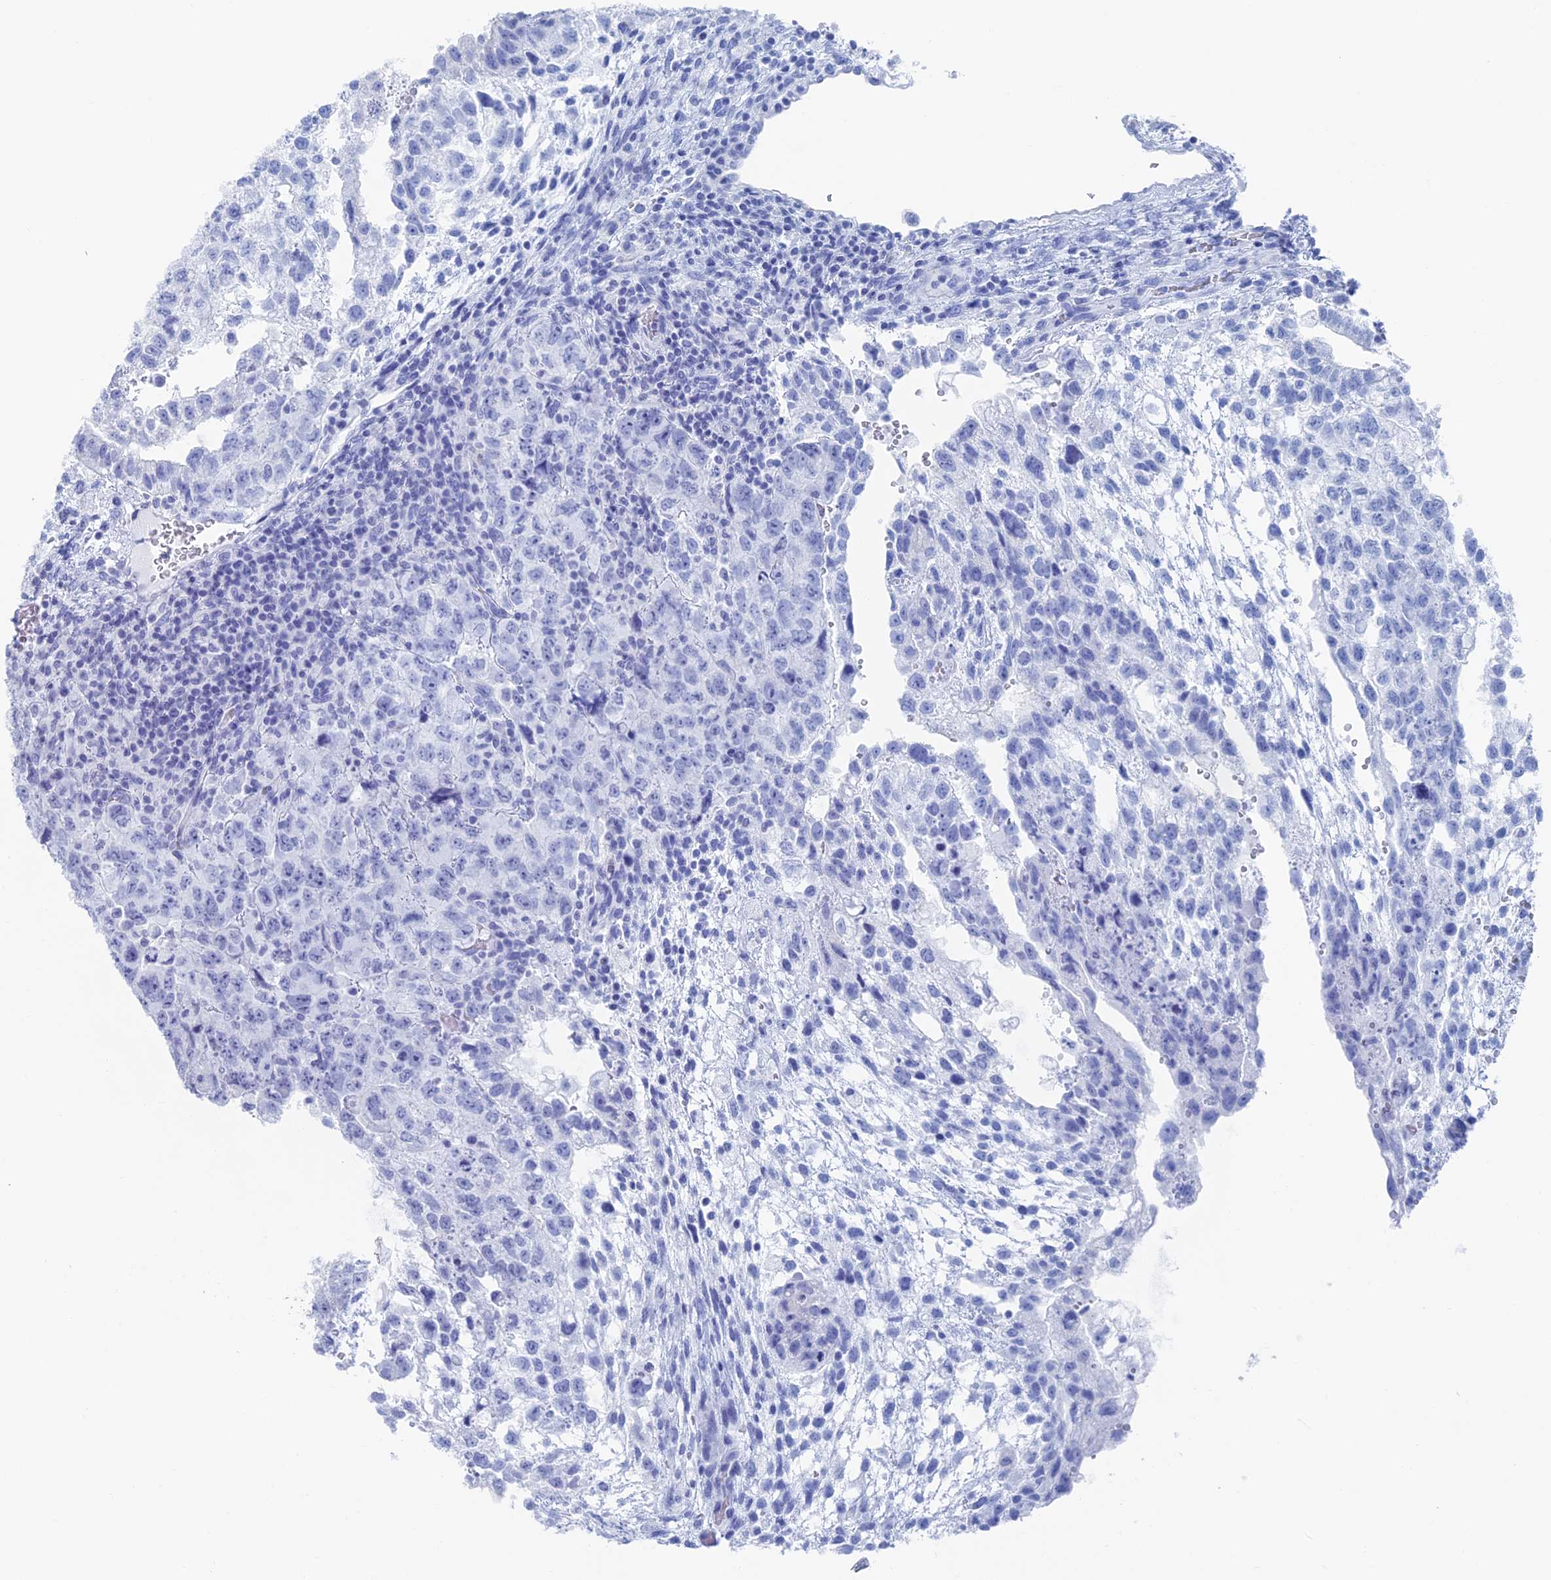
{"staining": {"intensity": "negative", "quantity": "none", "location": "none"}, "tissue": "testis cancer", "cell_type": "Tumor cells", "image_type": "cancer", "snomed": [{"axis": "morphology", "description": "Normal tissue, NOS"}, {"axis": "morphology", "description": "Carcinoma, Embryonal, NOS"}, {"axis": "topography", "description": "Testis"}], "caption": "Histopathology image shows no protein staining in tumor cells of embryonal carcinoma (testis) tissue.", "gene": "TBC1D30", "patient": {"sex": "male", "age": 36}}